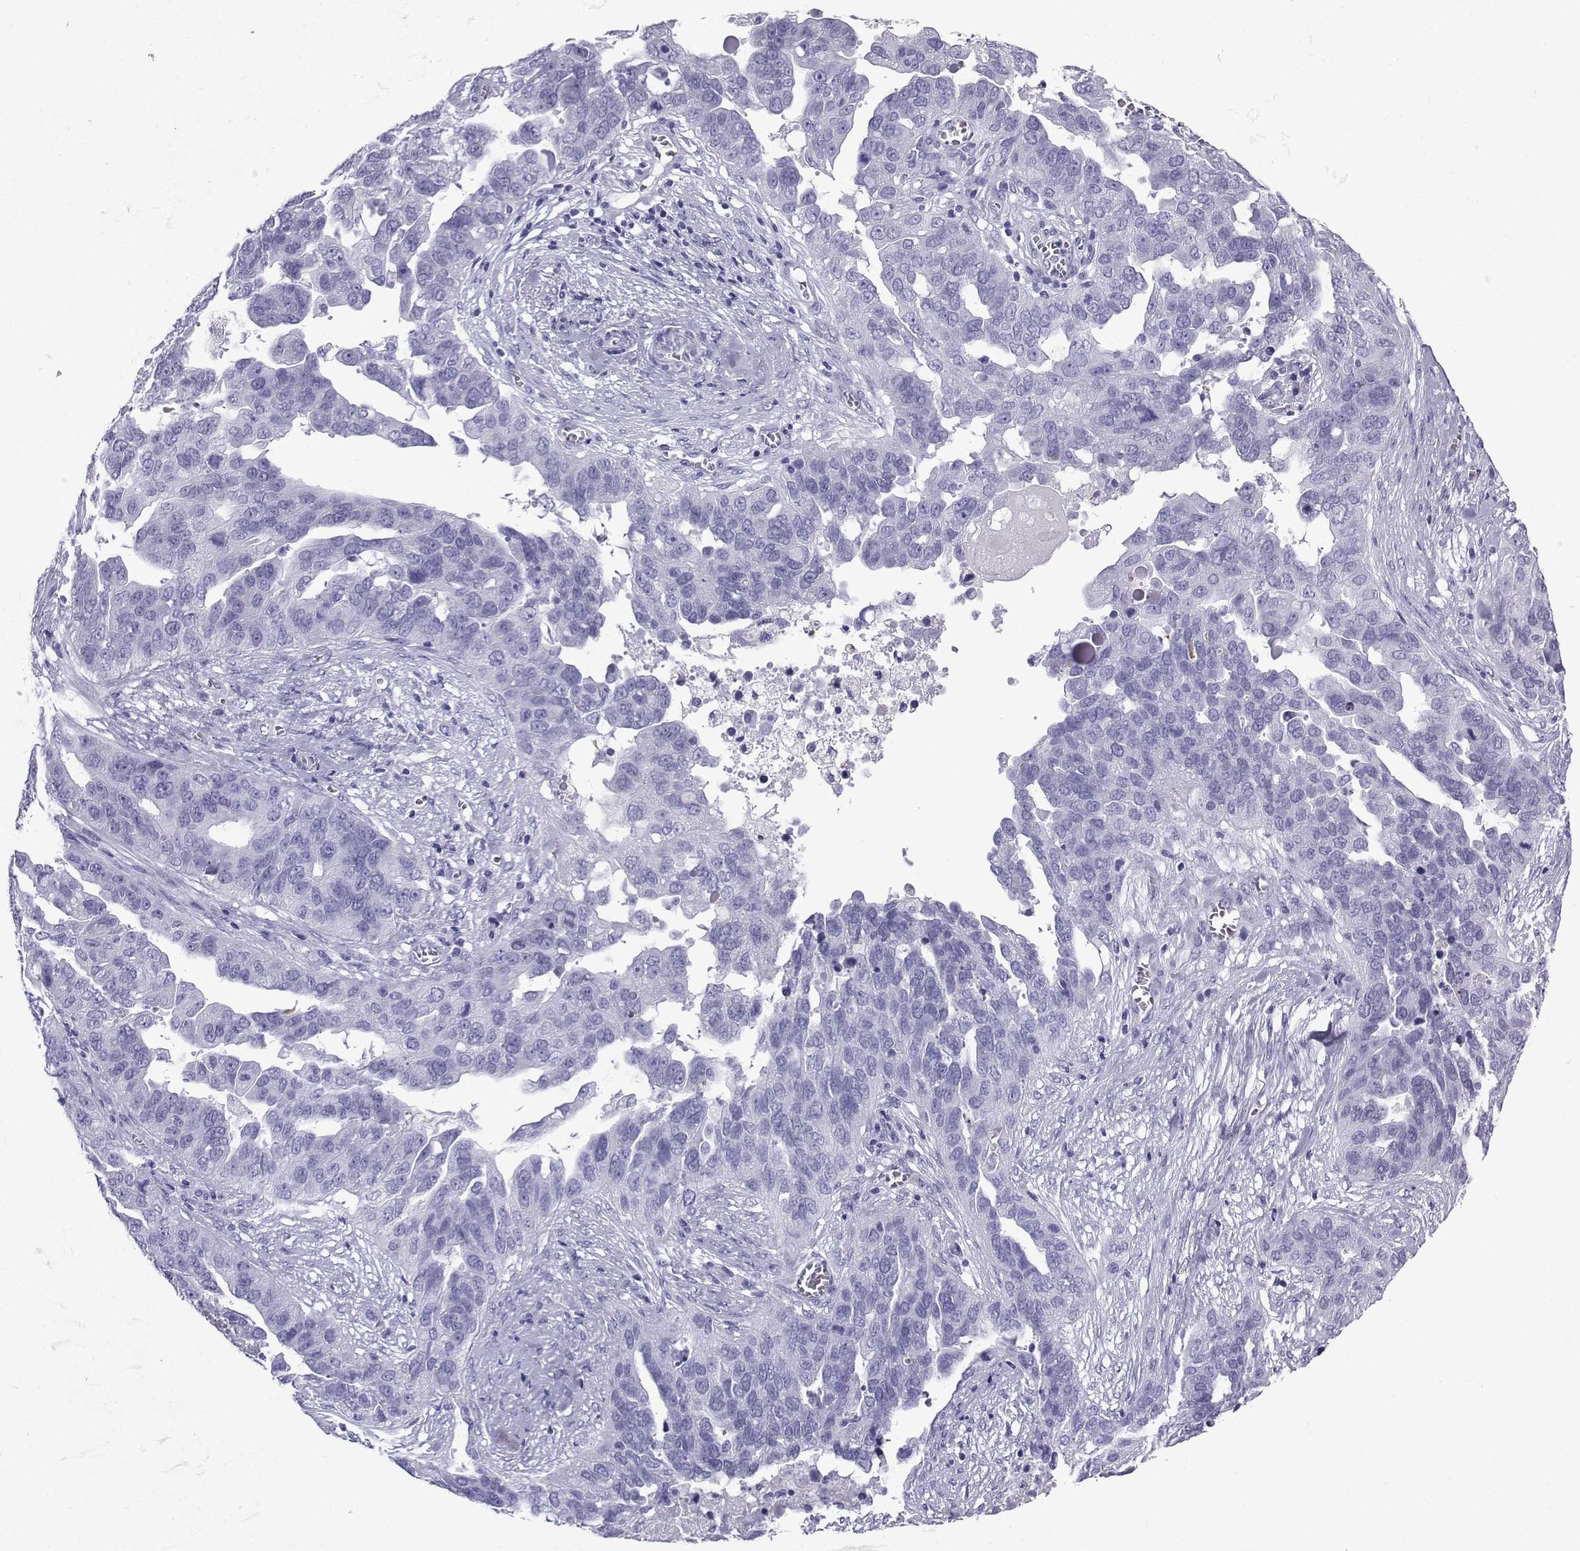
{"staining": {"intensity": "negative", "quantity": "none", "location": "none"}, "tissue": "ovarian cancer", "cell_type": "Tumor cells", "image_type": "cancer", "snomed": [{"axis": "morphology", "description": "Carcinoma, endometroid"}, {"axis": "topography", "description": "Soft tissue"}, {"axis": "topography", "description": "Ovary"}], "caption": "DAB immunohistochemical staining of human ovarian cancer displays no significant expression in tumor cells.", "gene": "SLC18A2", "patient": {"sex": "female", "age": 52}}